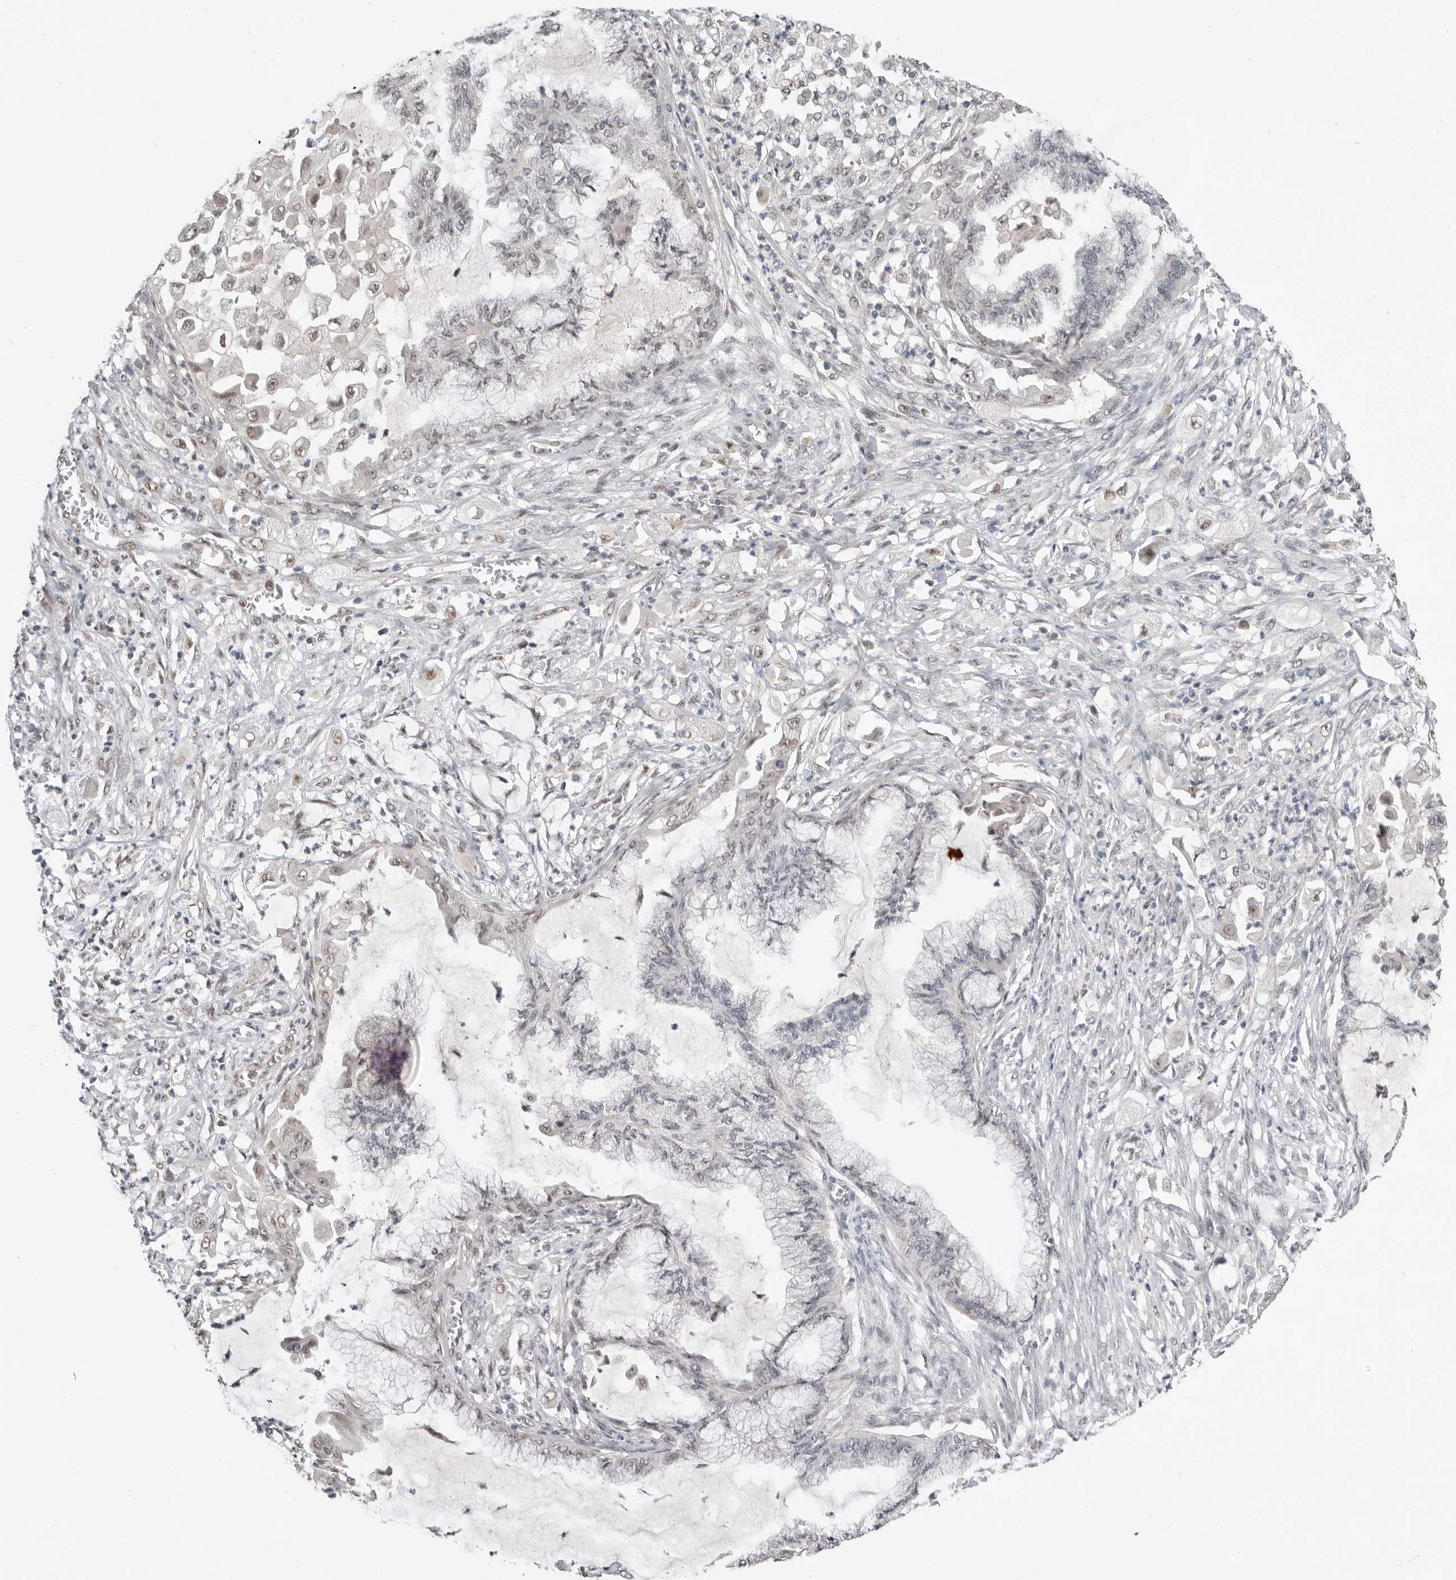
{"staining": {"intensity": "negative", "quantity": "none", "location": "none"}, "tissue": "endometrial cancer", "cell_type": "Tumor cells", "image_type": "cancer", "snomed": [{"axis": "morphology", "description": "Adenocarcinoma, NOS"}, {"axis": "topography", "description": "Endometrium"}], "caption": "A micrograph of endometrial cancer (adenocarcinoma) stained for a protein demonstrates no brown staining in tumor cells. Brightfield microscopy of IHC stained with DAB (brown) and hematoxylin (blue), captured at high magnification.", "gene": "BRCA2", "patient": {"sex": "female", "age": 86}}